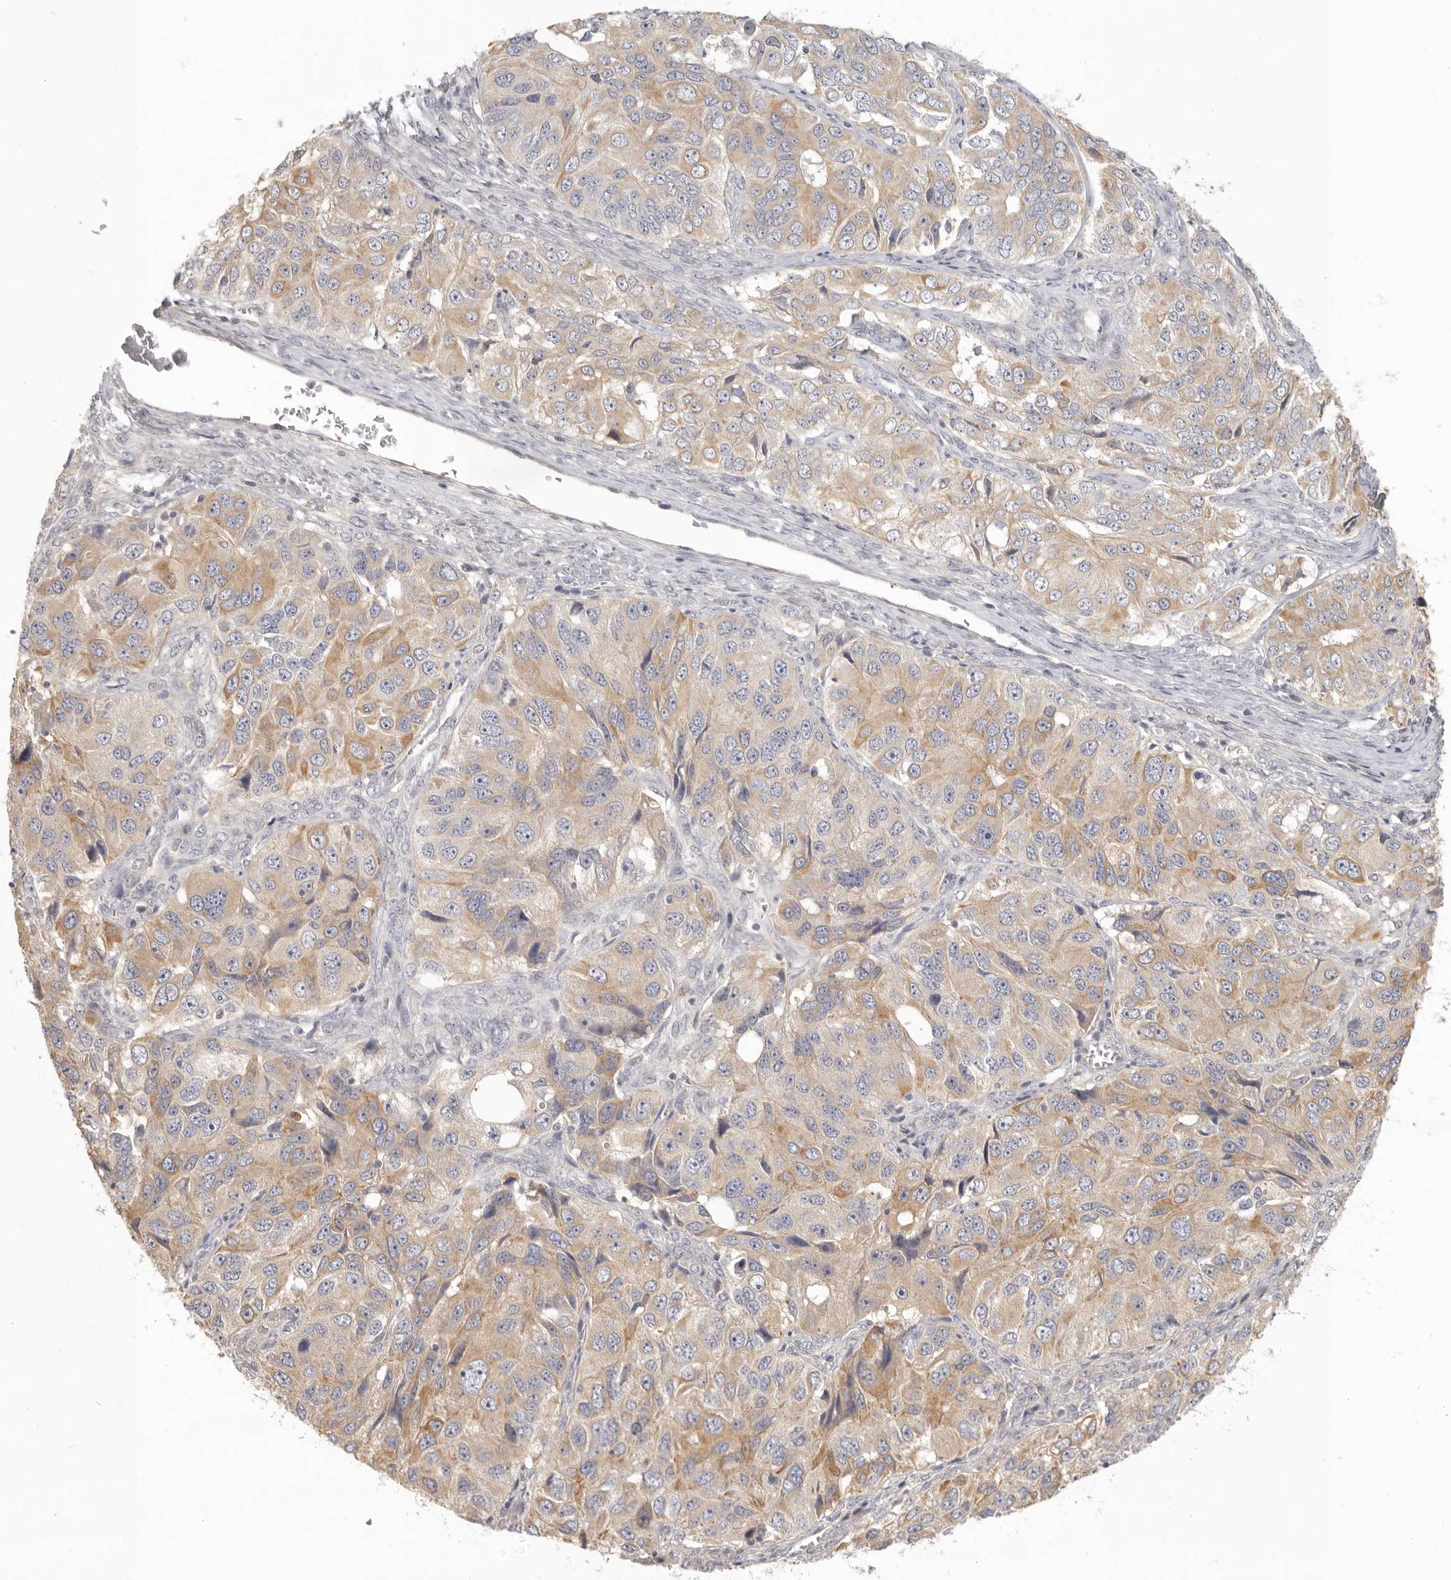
{"staining": {"intensity": "moderate", "quantity": "25%-75%", "location": "cytoplasmic/membranous"}, "tissue": "ovarian cancer", "cell_type": "Tumor cells", "image_type": "cancer", "snomed": [{"axis": "morphology", "description": "Carcinoma, endometroid"}, {"axis": "topography", "description": "Ovary"}], "caption": "Immunohistochemical staining of ovarian endometroid carcinoma shows medium levels of moderate cytoplasmic/membranous positivity in approximately 25%-75% of tumor cells.", "gene": "AHDC1", "patient": {"sex": "female", "age": 51}}